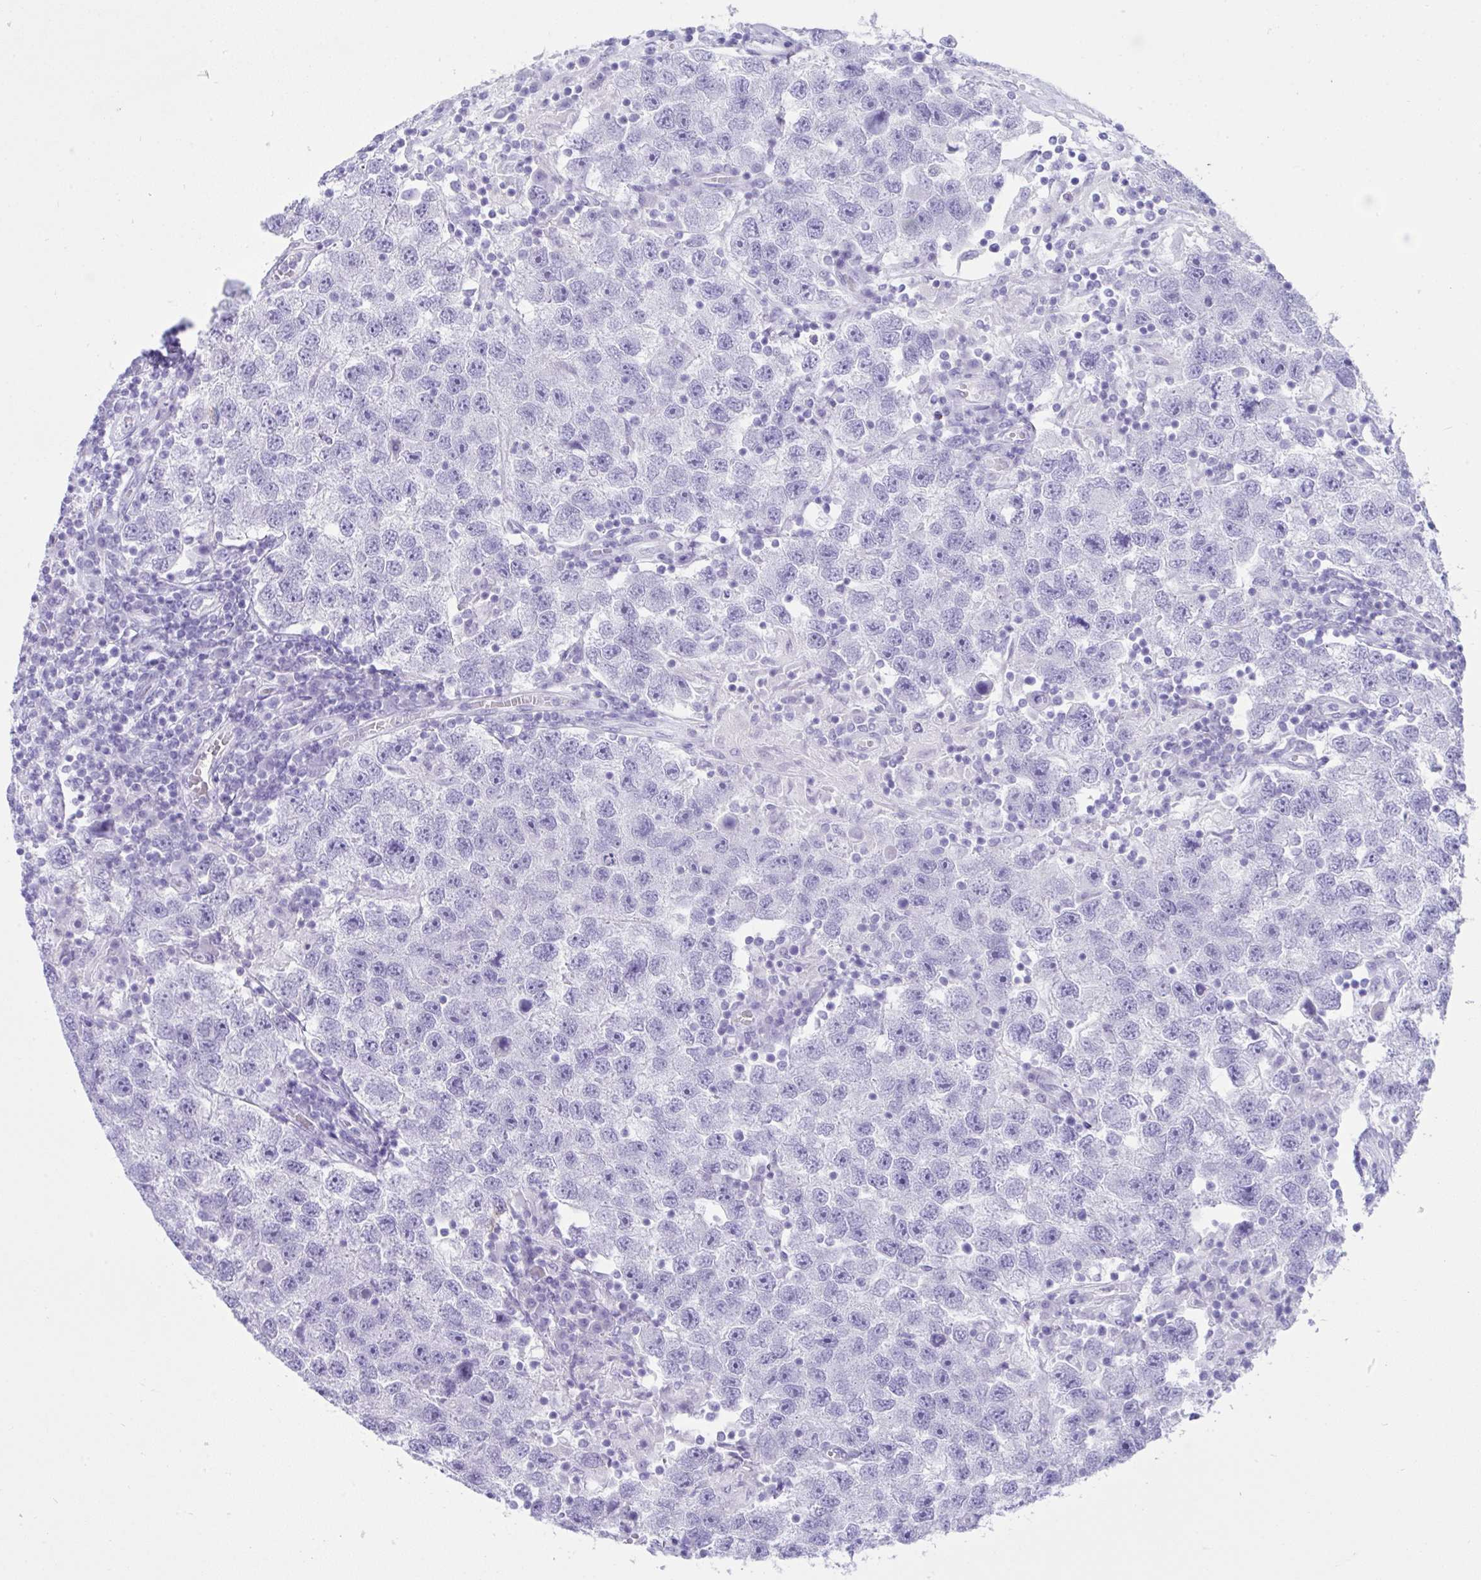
{"staining": {"intensity": "negative", "quantity": "none", "location": "none"}, "tissue": "testis cancer", "cell_type": "Tumor cells", "image_type": "cancer", "snomed": [{"axis": "morphology", "description": "Seminoma, NOS"}, {"axis": "topography", "description": "Testis"}], "caption": "DAB immunohistochemical staining of seminoma (testis) displays no significant expression in tumor cells.", "gene": "PSCA", "patient": {"sex": "male", "age": 26}}